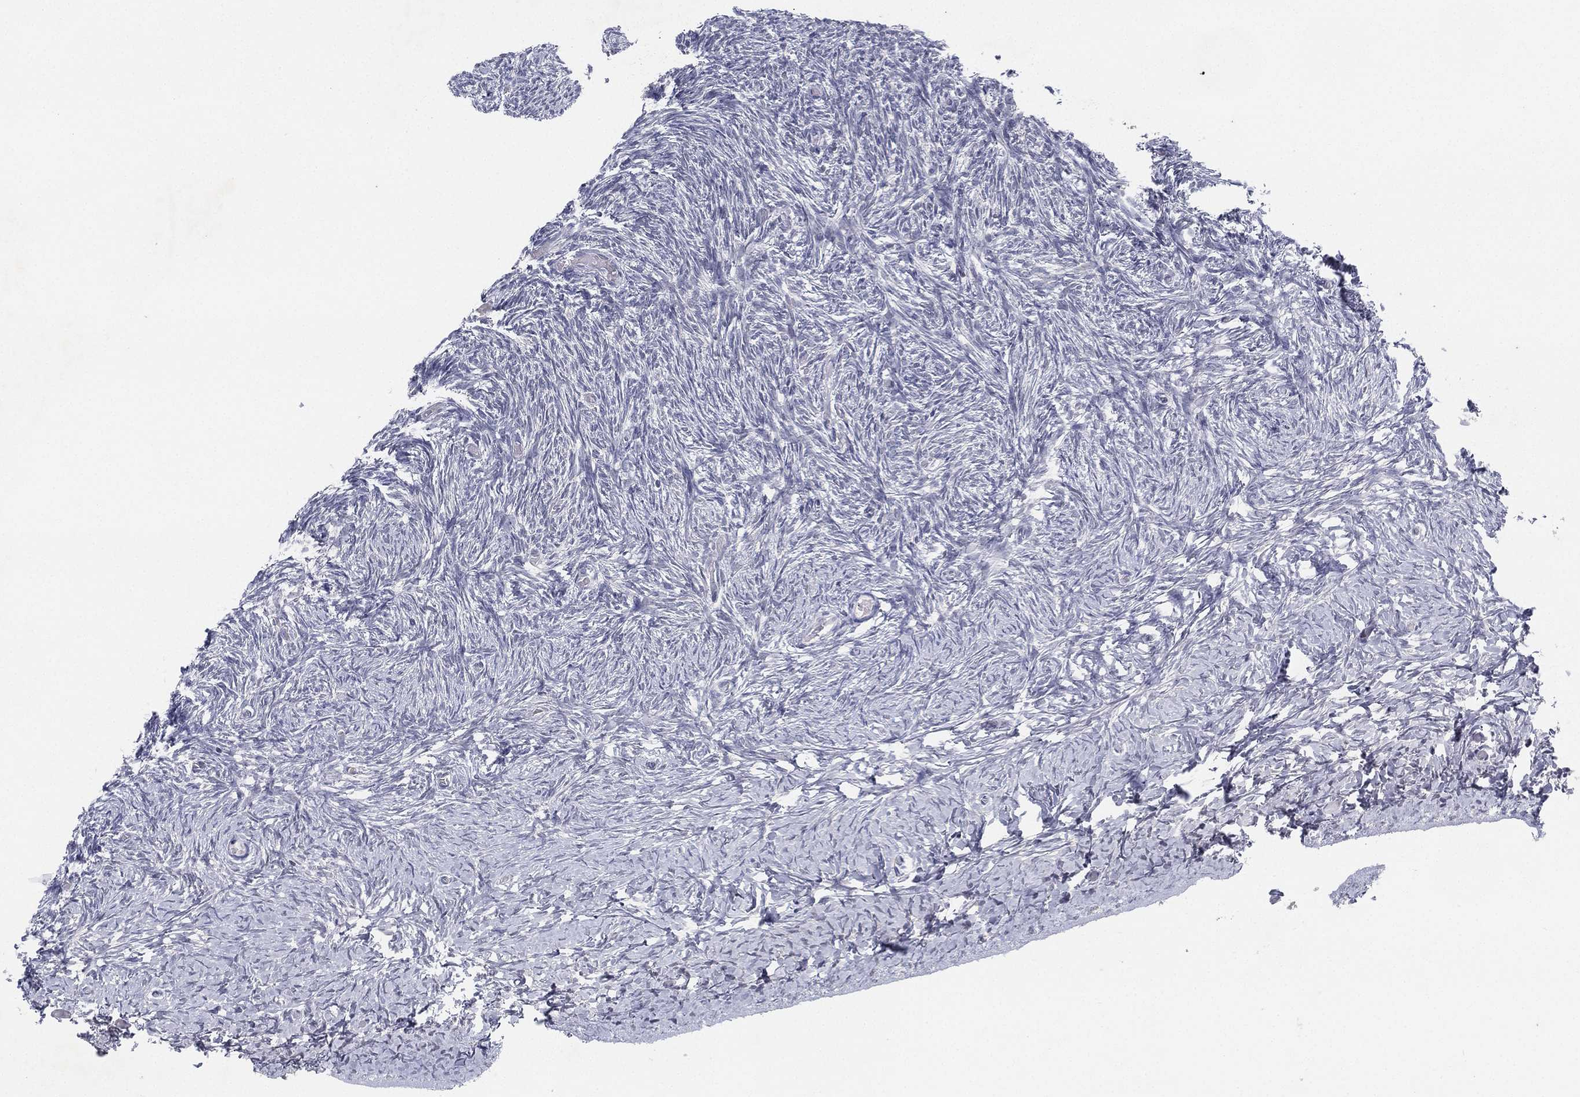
{"staining": {"intensity": "negative", "quantity": "none", "location": "none"}, "tissue": "ovary", "cell_type": "Ovarian stroma cells", "image_type": "normal", "snomed": [{"axis": "morphology", "description": "Normal tissue, NOS"}, {"axis": "topography", "description": "Ovary"}], "caption": "An immunohistochemistry image of unremarkable ovary is shown. There is no staining in ovarian stroma cells of ovary.", "gene": "MS4A8", "patient": {"sex": "female", "age": 39}}